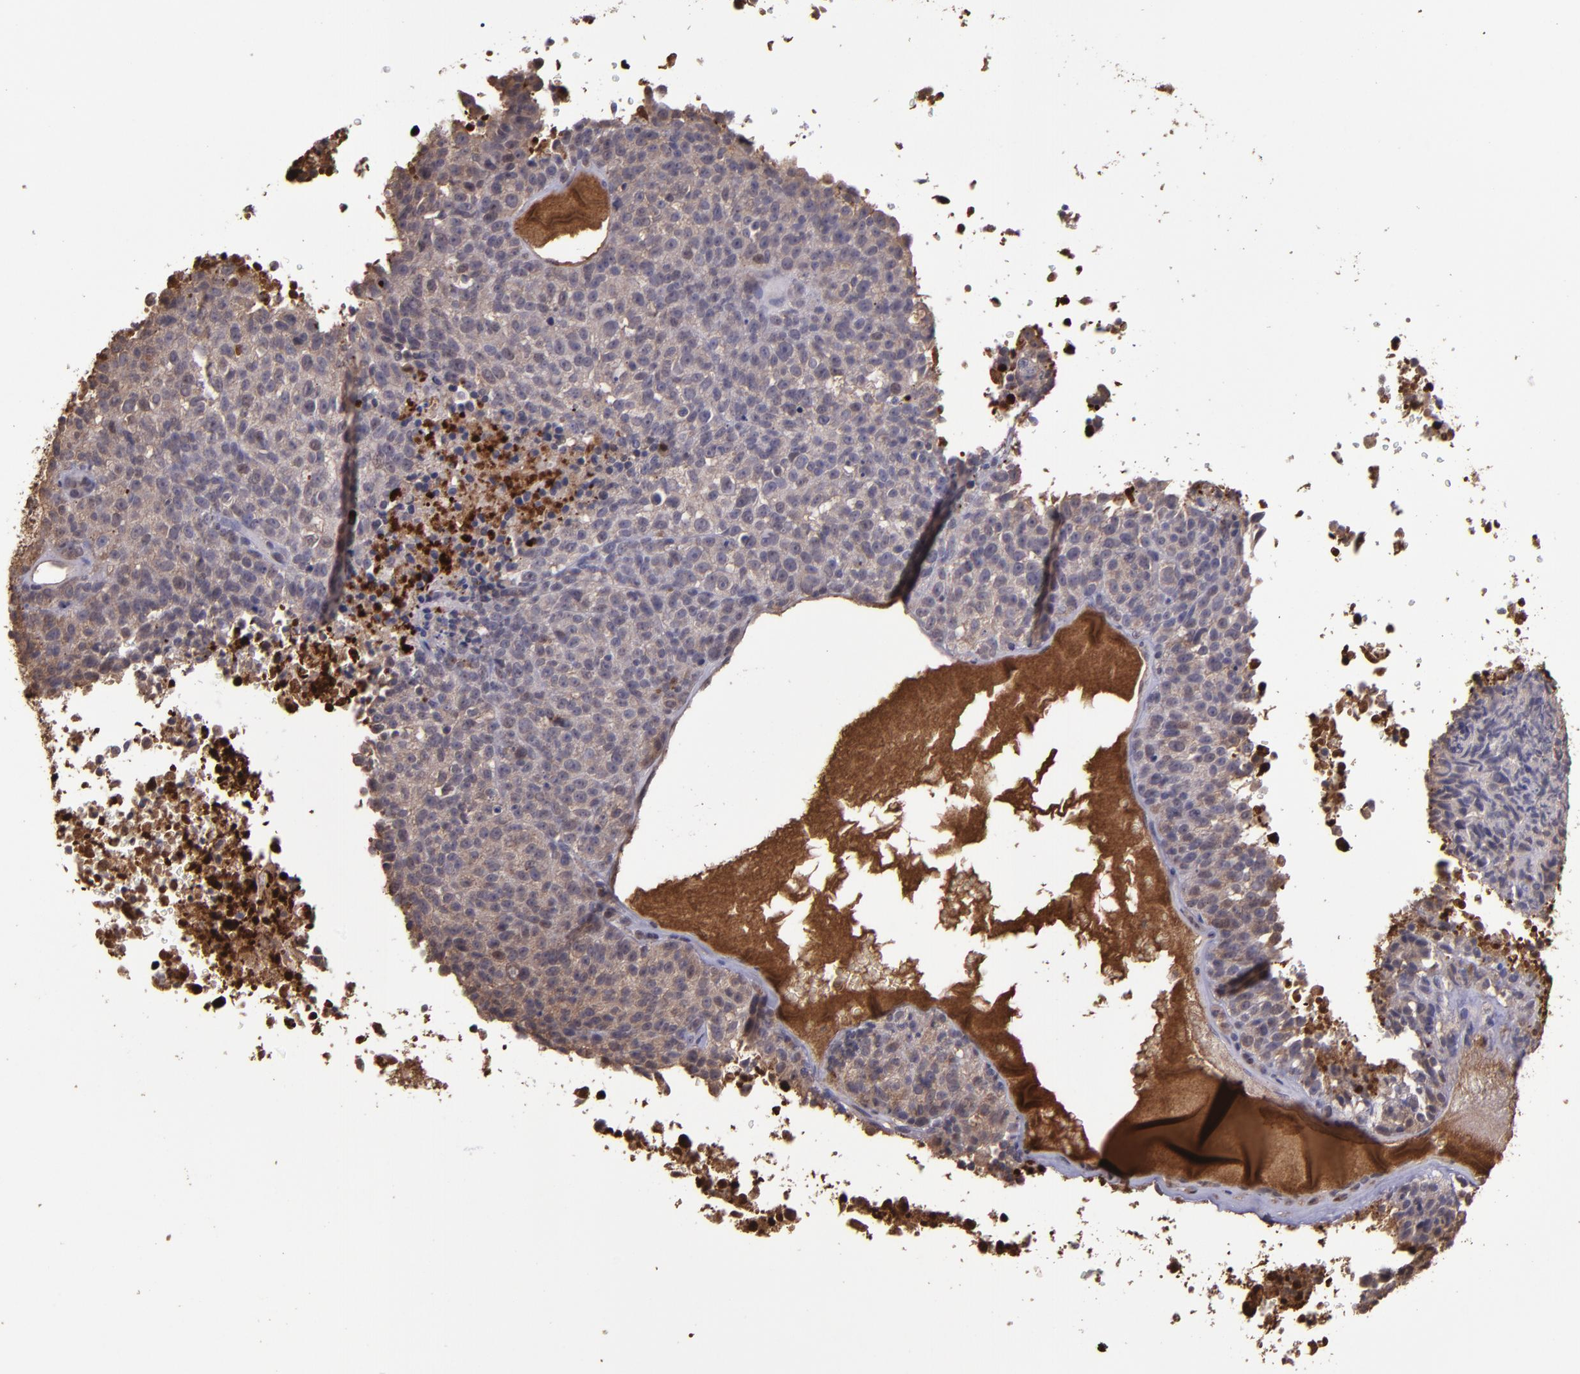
{"staining": {"intensity": "moderate", "quantity": ">75%", "location": "cytoplasmic/membranous"}, "tissue": "melanoma", "cell_type": "Tumor cells", "image_type": "cancer", "snomed": [{"axis": "morphology", "description": "Malignant melanoma, Metastatic site"}, {"axis": "topography", "description": "Cerebral cortex"}], "caption": "A micrograph of human malignant melanoma (metastatic site) stained for a protein demonstrates moderate cytoplasmic/membranous brown staining in tumor cells.", "gene": "SERPINF2", "patient": {"sex": "female", "age": 52}}